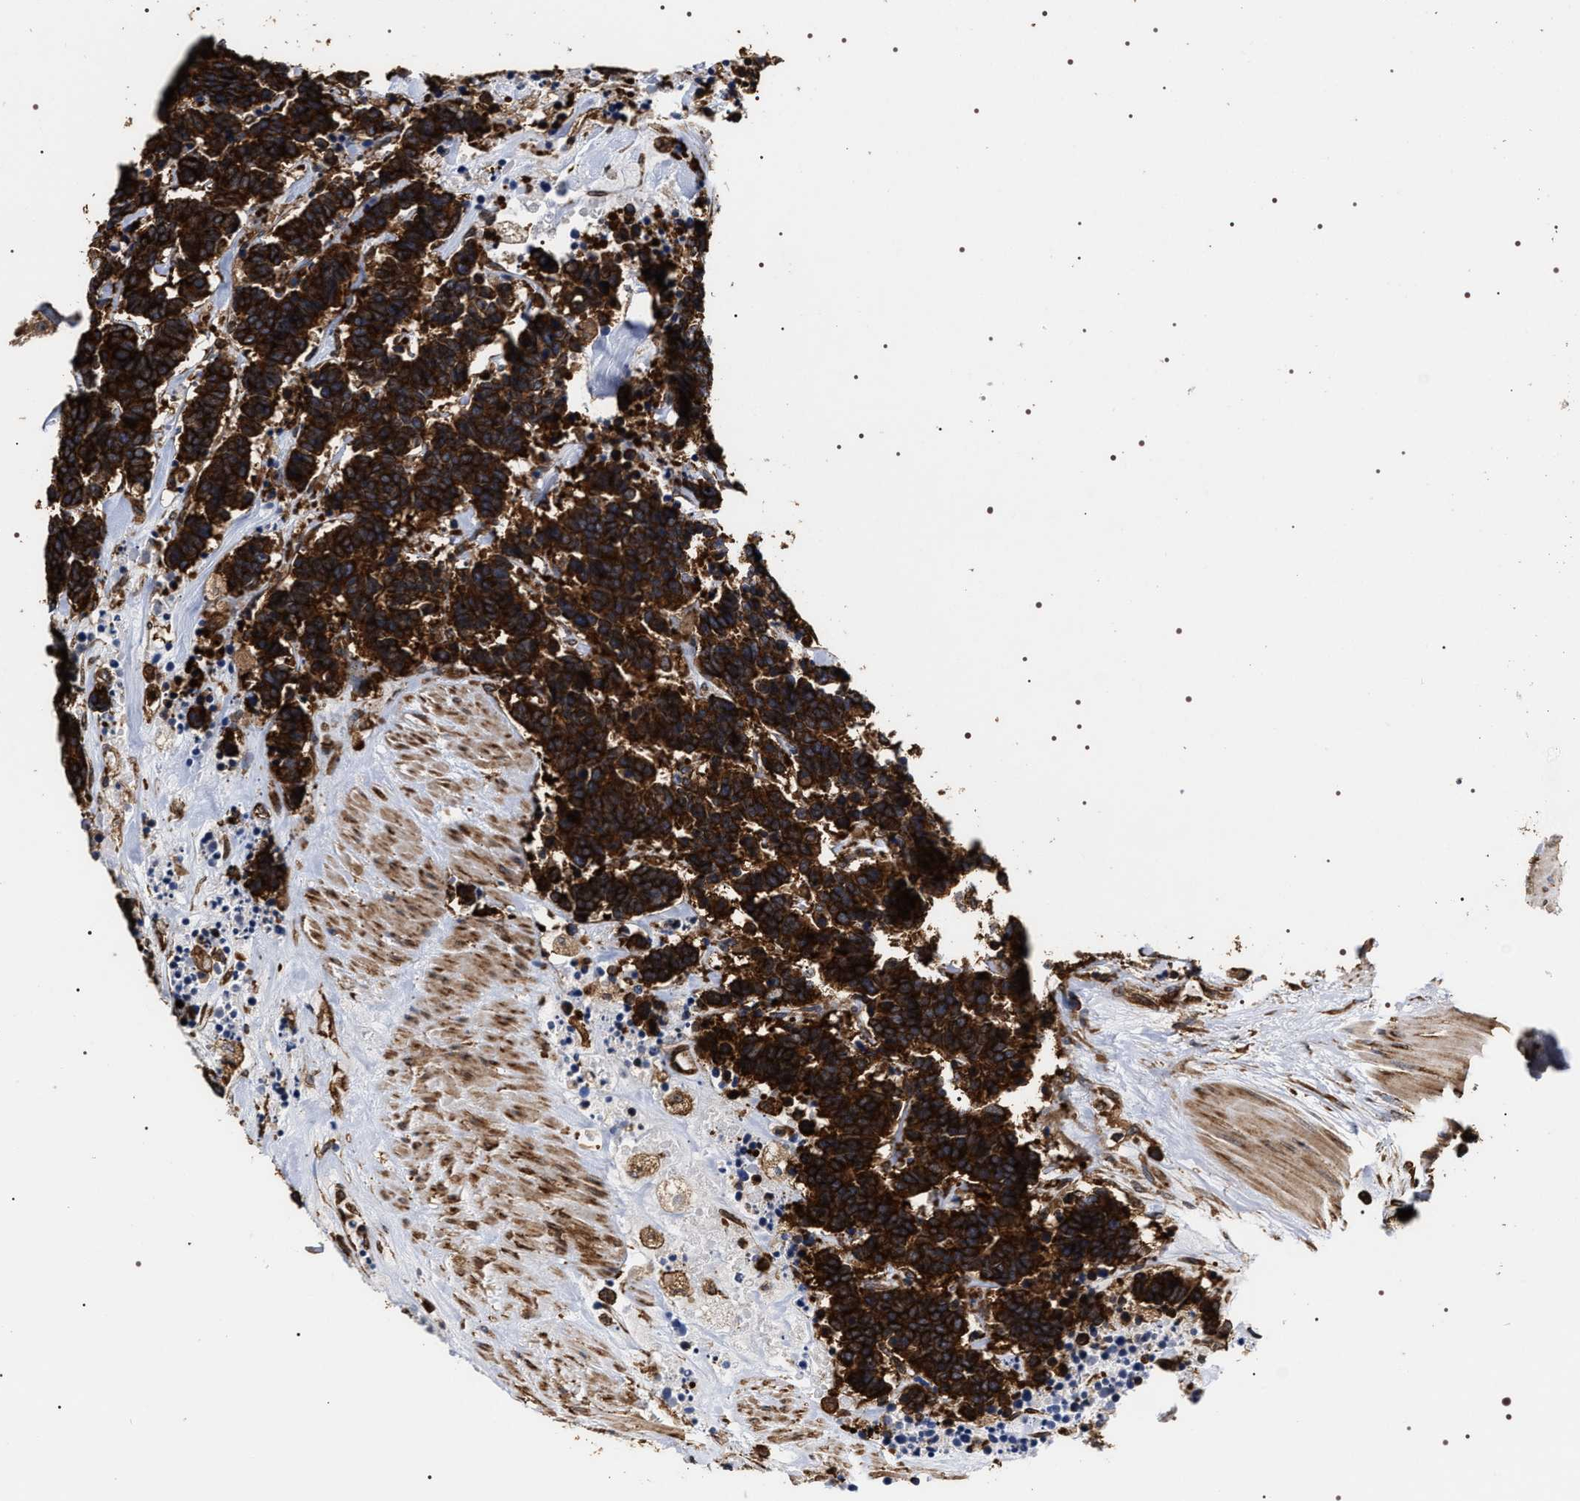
{"staining": {"intensity": "strong", "quantity": ">75%", "location": "cytoplasmic/membranous"}, "tissue": "carcinoid", "cell_type": "Tumor cells", "image_type": "cancer", "snomed": [{"axis": "morphology", "description": "Carcinoma, NOS"}, {"axis": "morphology", "description": "Carcinoid, malignant, NOS"}, {"axis": "topography", "description": "Urinary bladder"}], "caption": "Immunohistochemistry of human carcinoid (malignant) demonstrates high levels of strong cytoplasmic/membranous positivity in approximately >75% of tumor cells.", "gene": "SERBP1", "patient": {"sex": "male", "age": 57}}